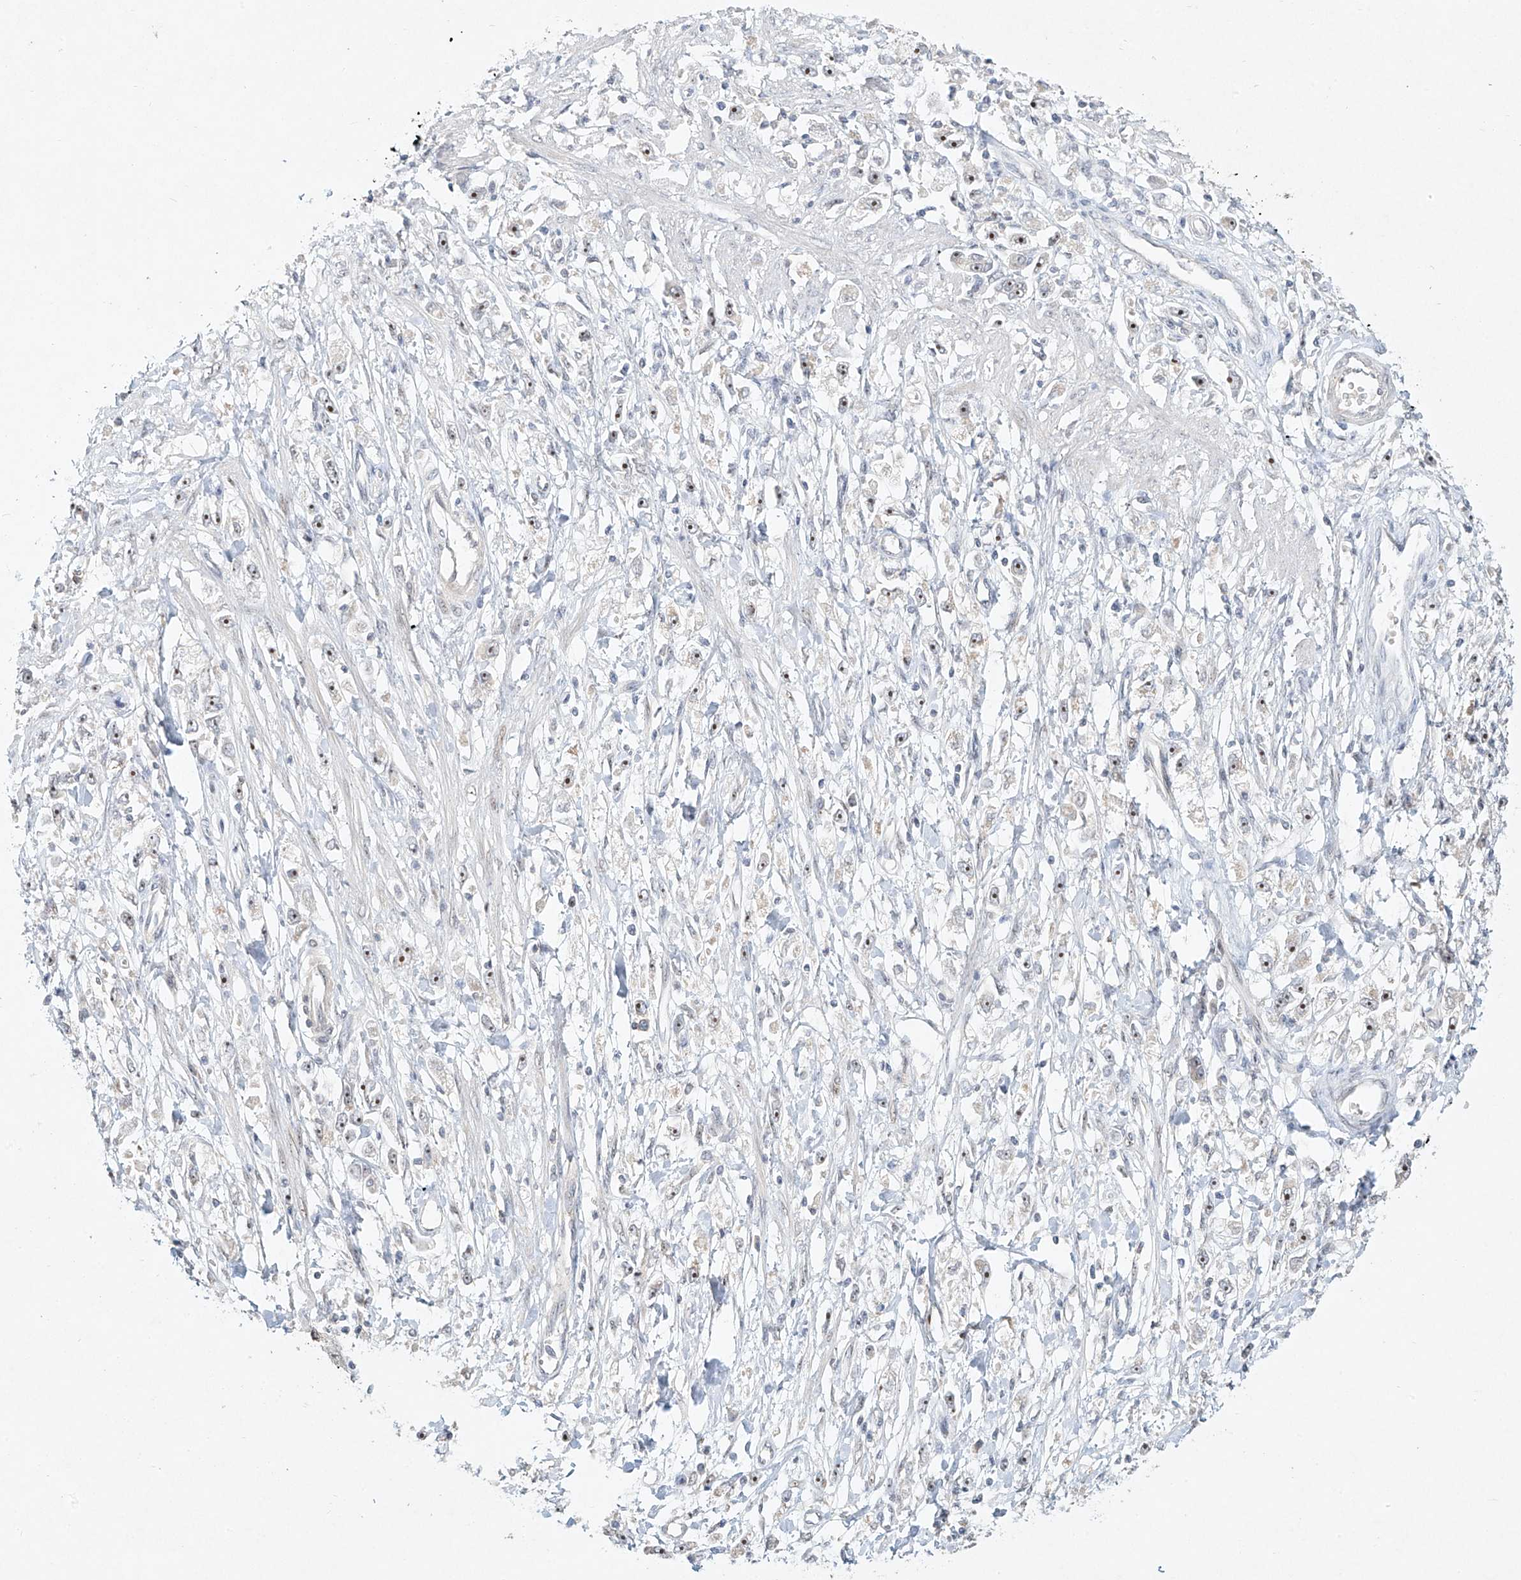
{"staining": {"intensity": "weak", "quantity": "25%-75%", "location": "nuclear"}, "tissue": "stomach cancer", "cell_type": "Tumor cells", "image_type": "cancer", "snomed": [{"axis": "morphology", "description": "Adenocarcinoma, NOS"}, {"axis": "topography", "description": "Stomach"}], "caption": "Stomach cancer was stained to show a protein in brown. There is low levels of weak nuclear positivity in about 25%-75% of tumor cells.", "gene": "TASP1", "patient": {"sex": "female", "age": 59}}